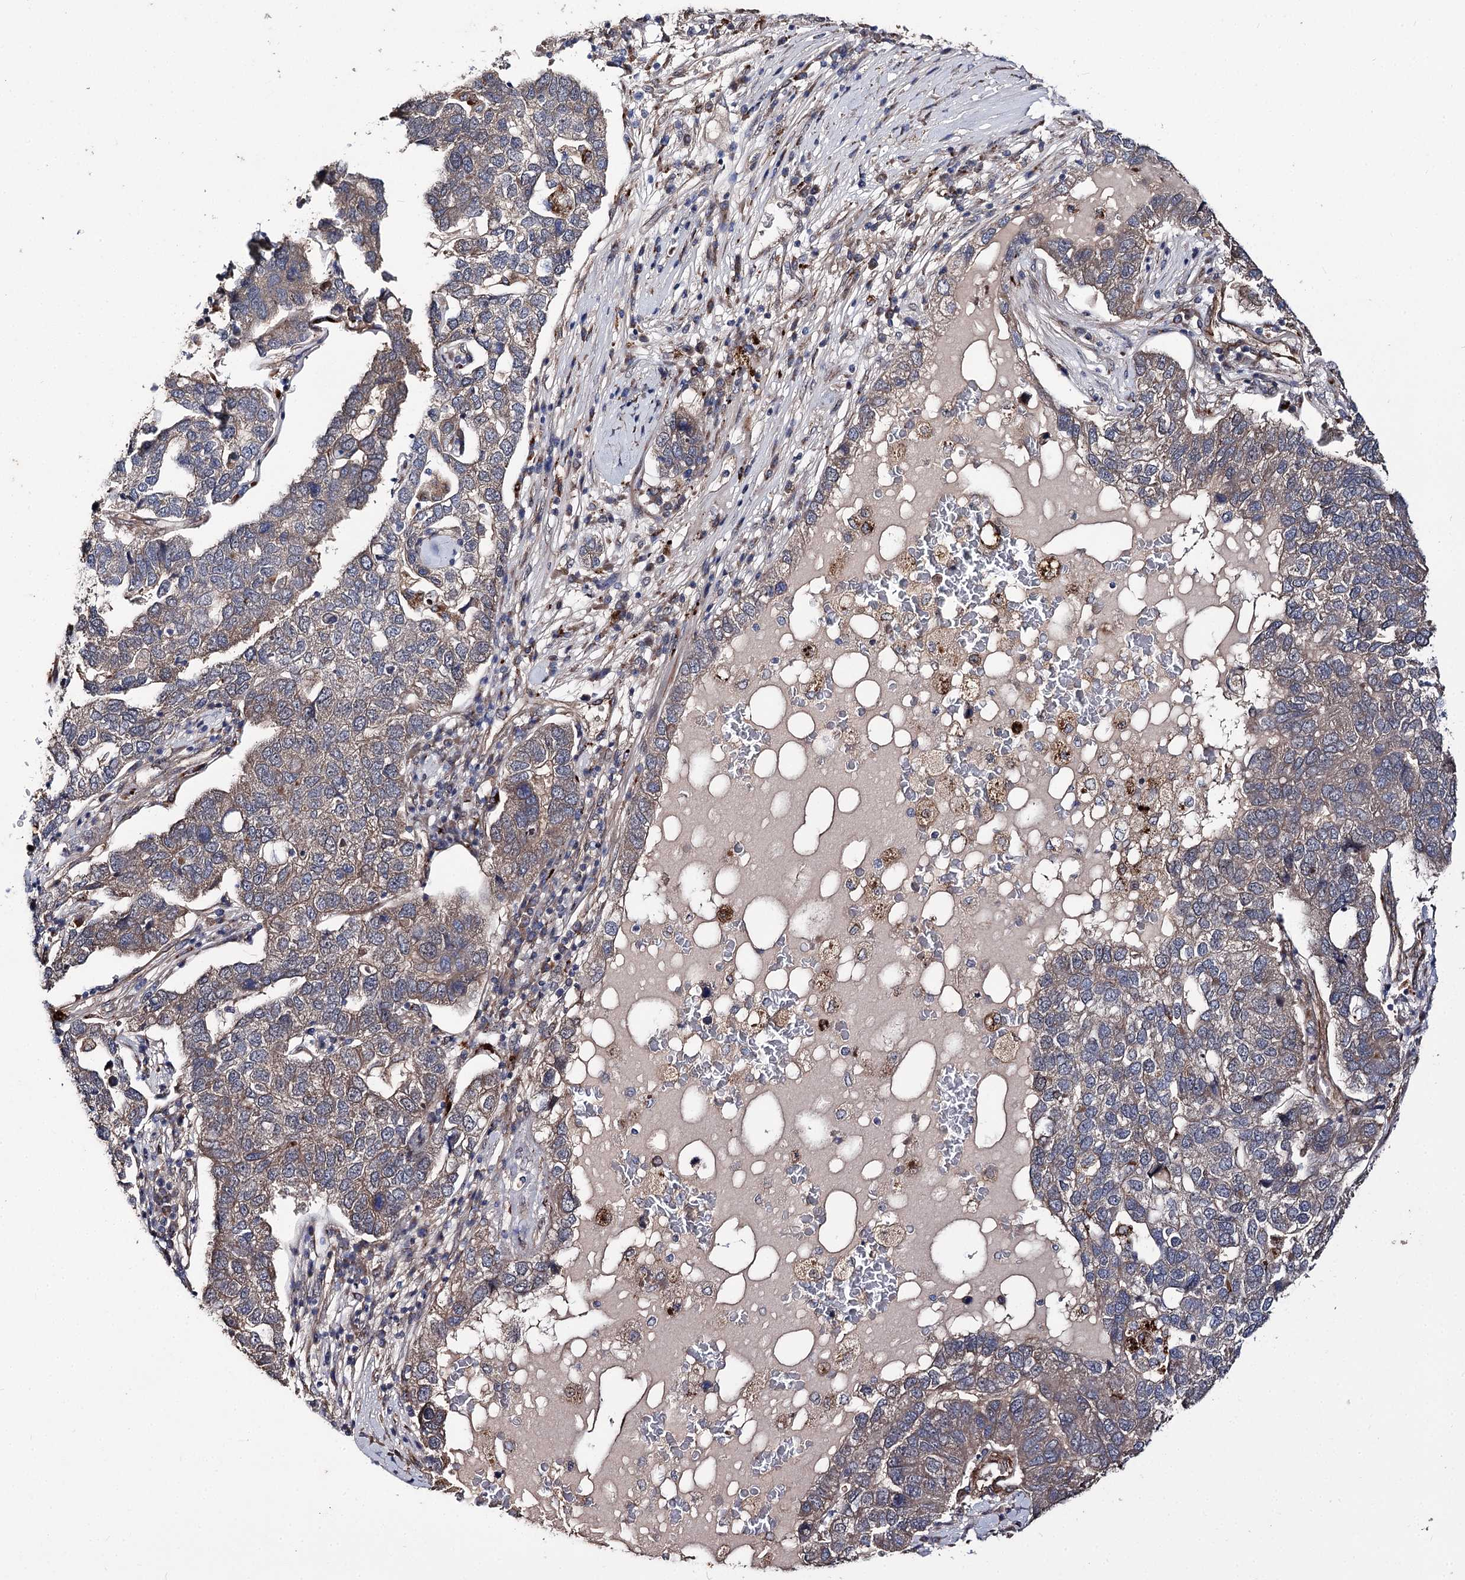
{"staining": {"intensity": "moderate", "quantity": "25%-75%", "location": "cytoplasmic/membranous"}, "tissue": "pancreatic cancer", "cell_type": "Tumor cells", "image_type": "cancer", "snomed": [{"axis": "morphology", "description": "Adenocarcinoma, NOS"}, {"axis": "topography", "description": "Pancreas"}], "caption": "Pancreatic adenocarcinoma tissue demonstrates moderate cytoplasmic/membranous expression in approximately 25%-75% of tumor cells, visualized by immunohistochemistry. The staining was performed using DAB to visualize the protein expression in brown, while the nuclei were stained in blue with hematoxylin (Magnification: 20x).", "gene": "MINDY3", "patient": {"sex": "female", "age": 61}}